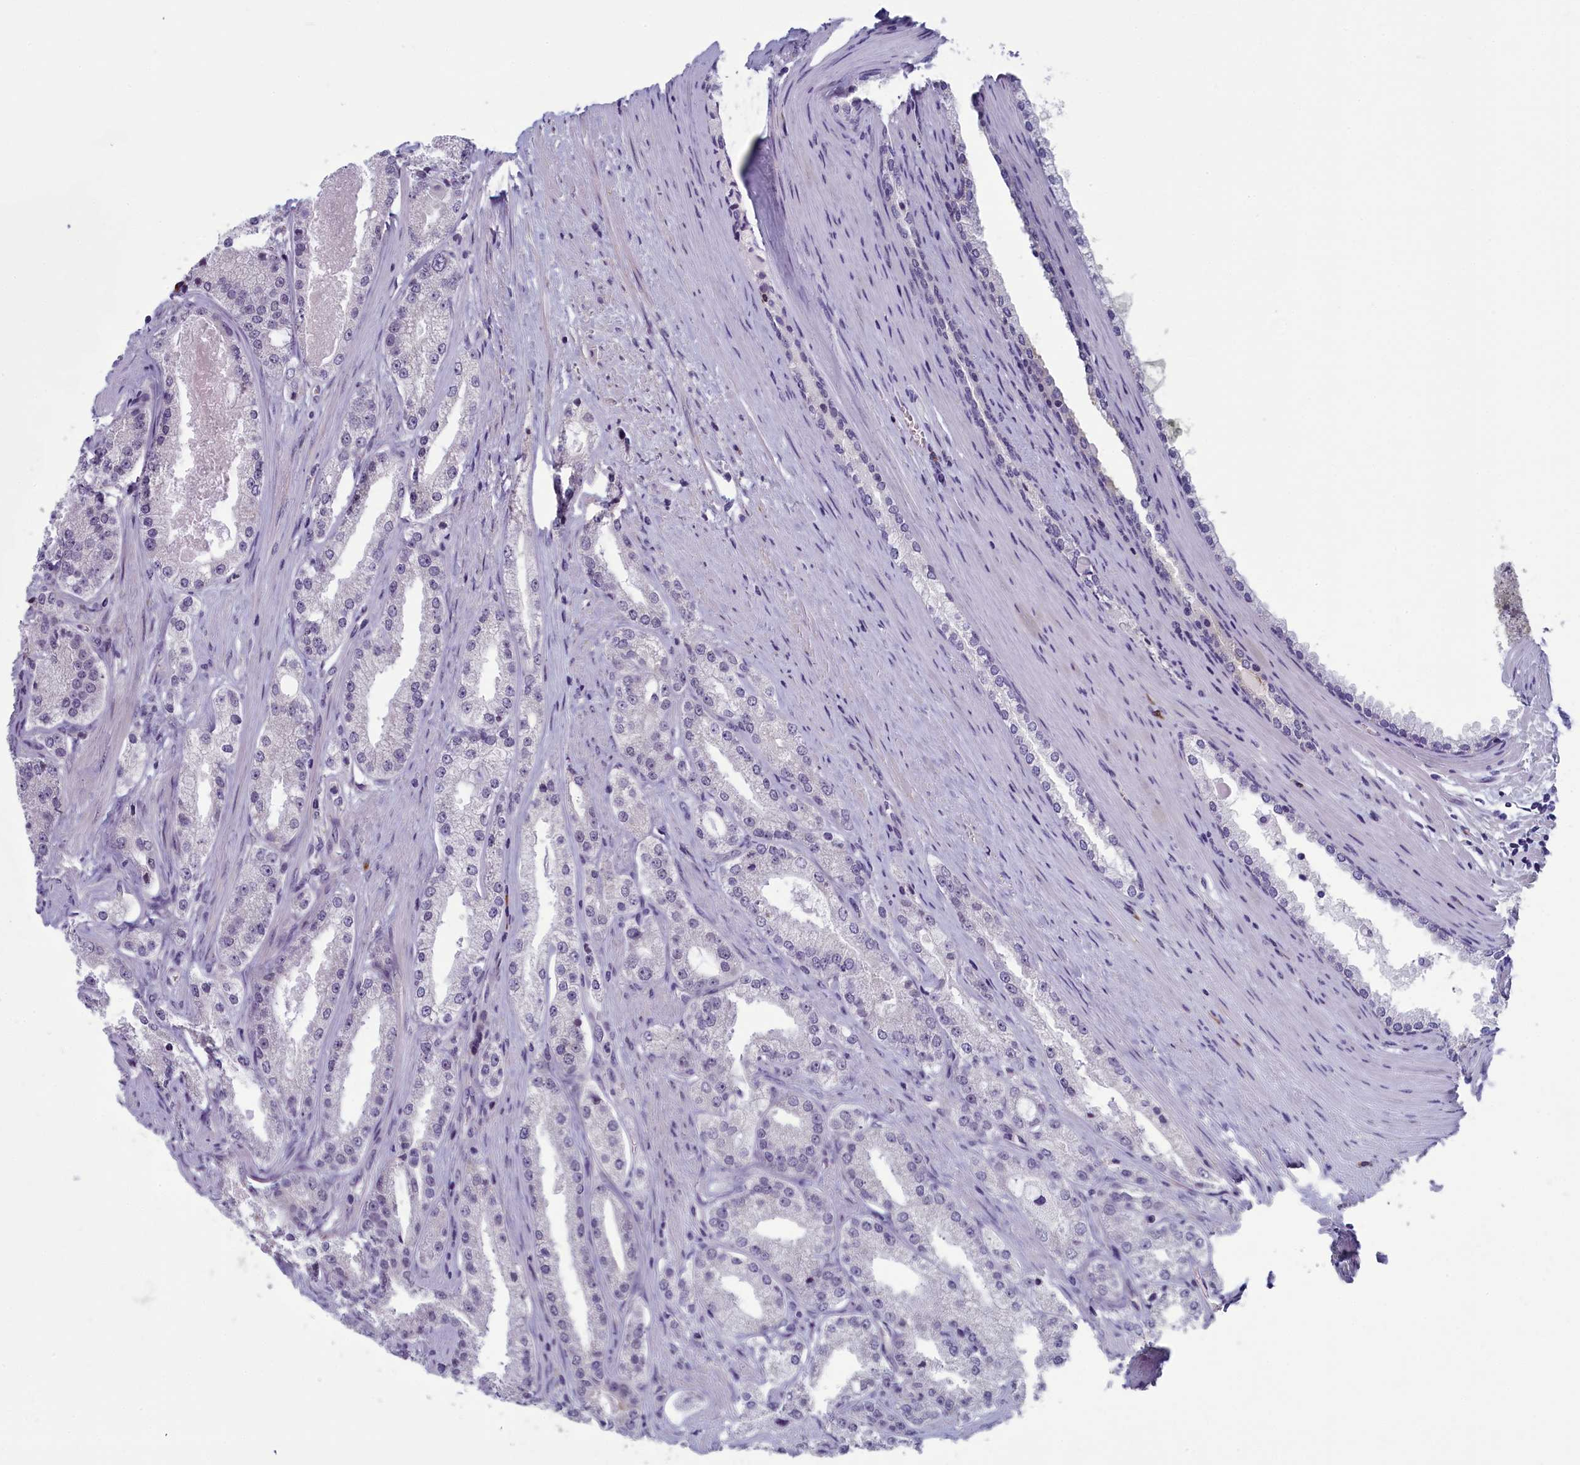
{"staining": {"intensity": "negative", "quantity": "none", "location": "none"}, "tissue": "prostate cancer", "cell_type": "Tumor cells", "image_type": "cancer", "snomed": [{"axis": "morphology", "description": "Adenocarcinoma, Low grade"}, {"axis": "topography", "description": "Prostate"}], "caption": "There is no significant expression in tumor cells of low-grade adenocarcinoma (prostate).", "gene": "CNEP1R1", "patient": {"sex": "male", "age": 69}}